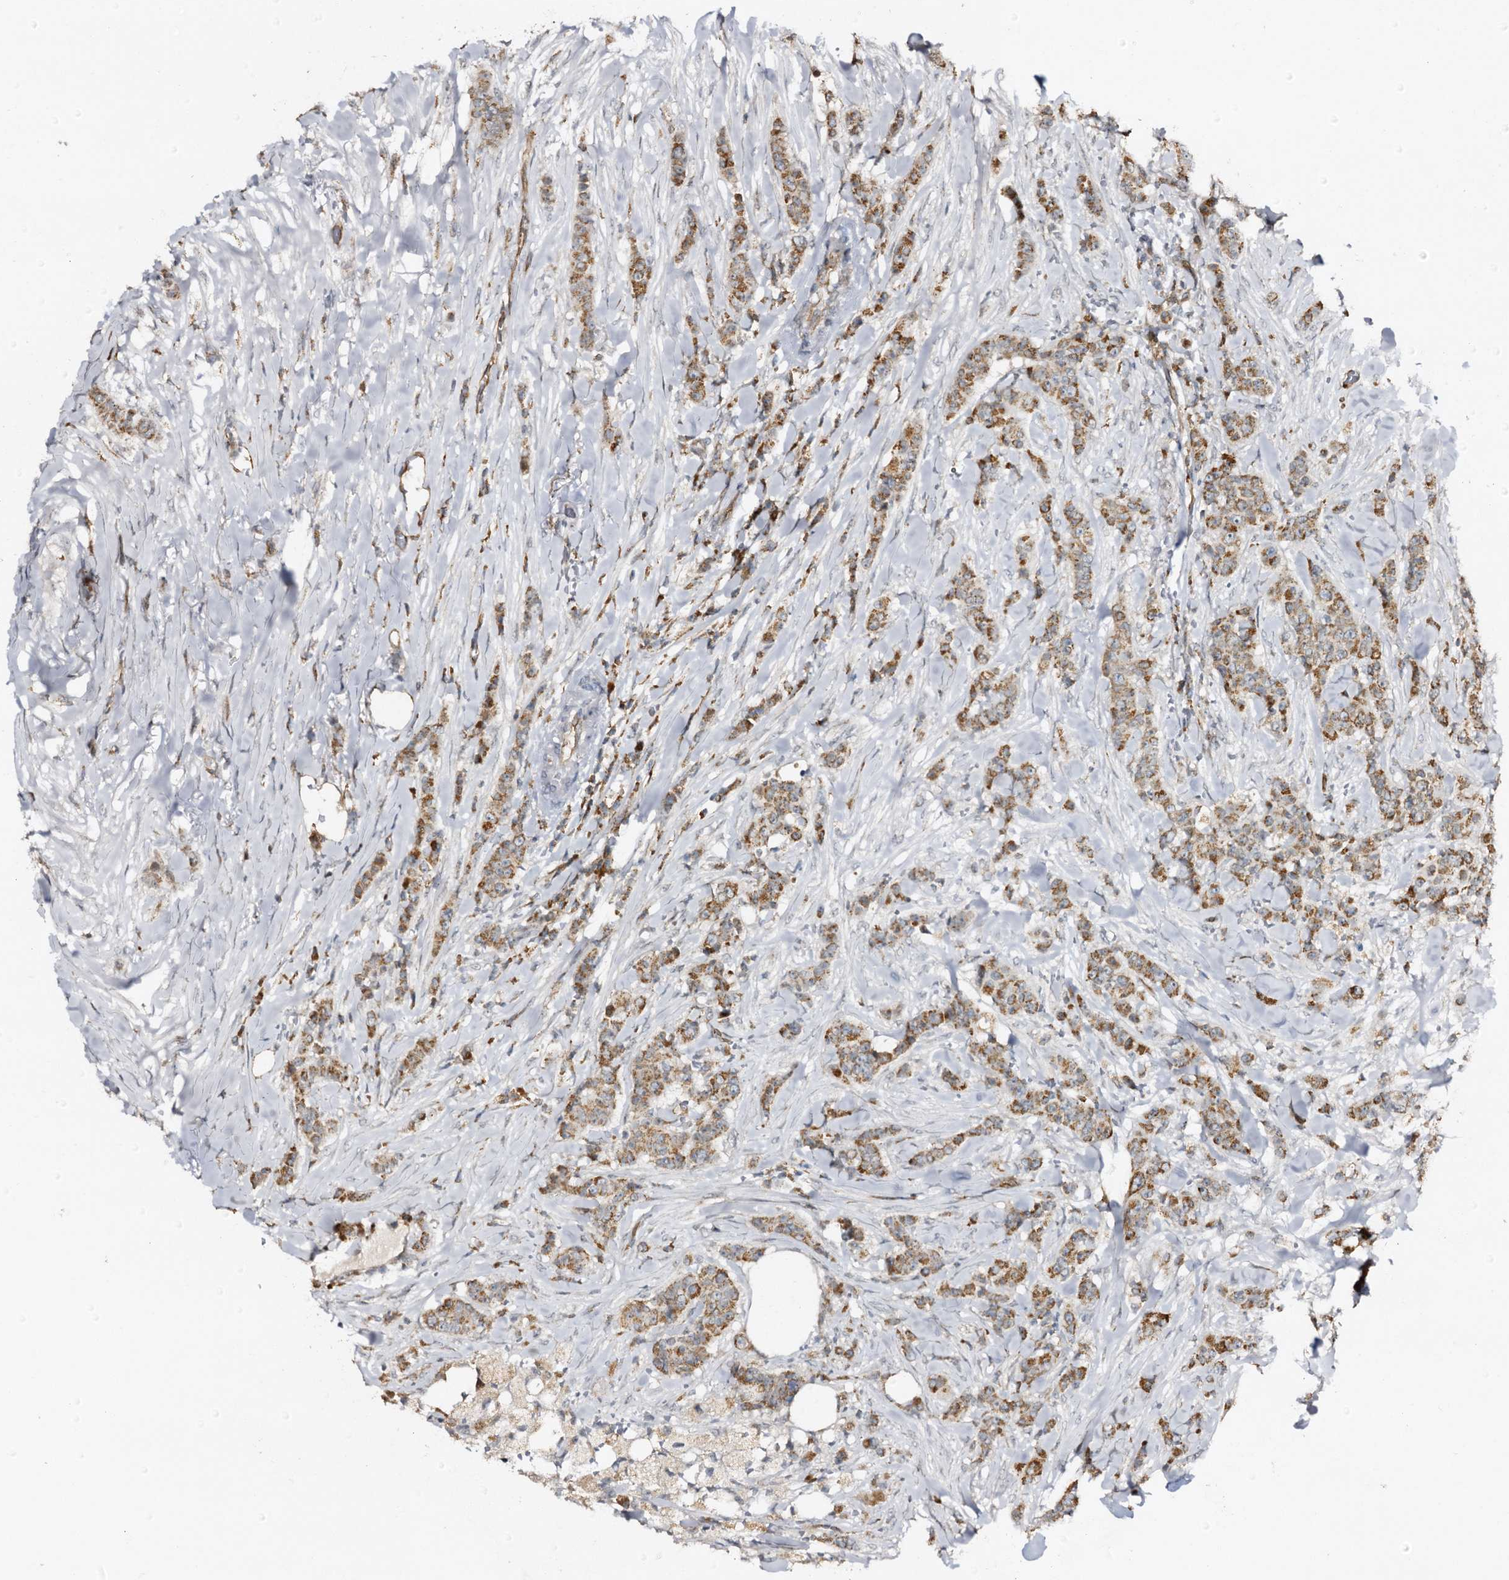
{"staining": {"intensity": "moderate", "quantity": ">75%", "location": "cytoplasmic/membranous"}, "tissue": "breast cancer", "cell_type": "Tumor cells", "image_type": "cancer", "snomed": [{"axis": "morphology", "description": "Duct carcinoma"}, {"axis": "topography", "description": "Breast"}], "caption": "Moderate cytoplasmic/membranous protein expression is identified in approximately >75% of tumor cells in breast cancer (infiltrating ductal carcinoma).", "gene": "CBR4", "patient": {"sex": "female", "age": 40}}